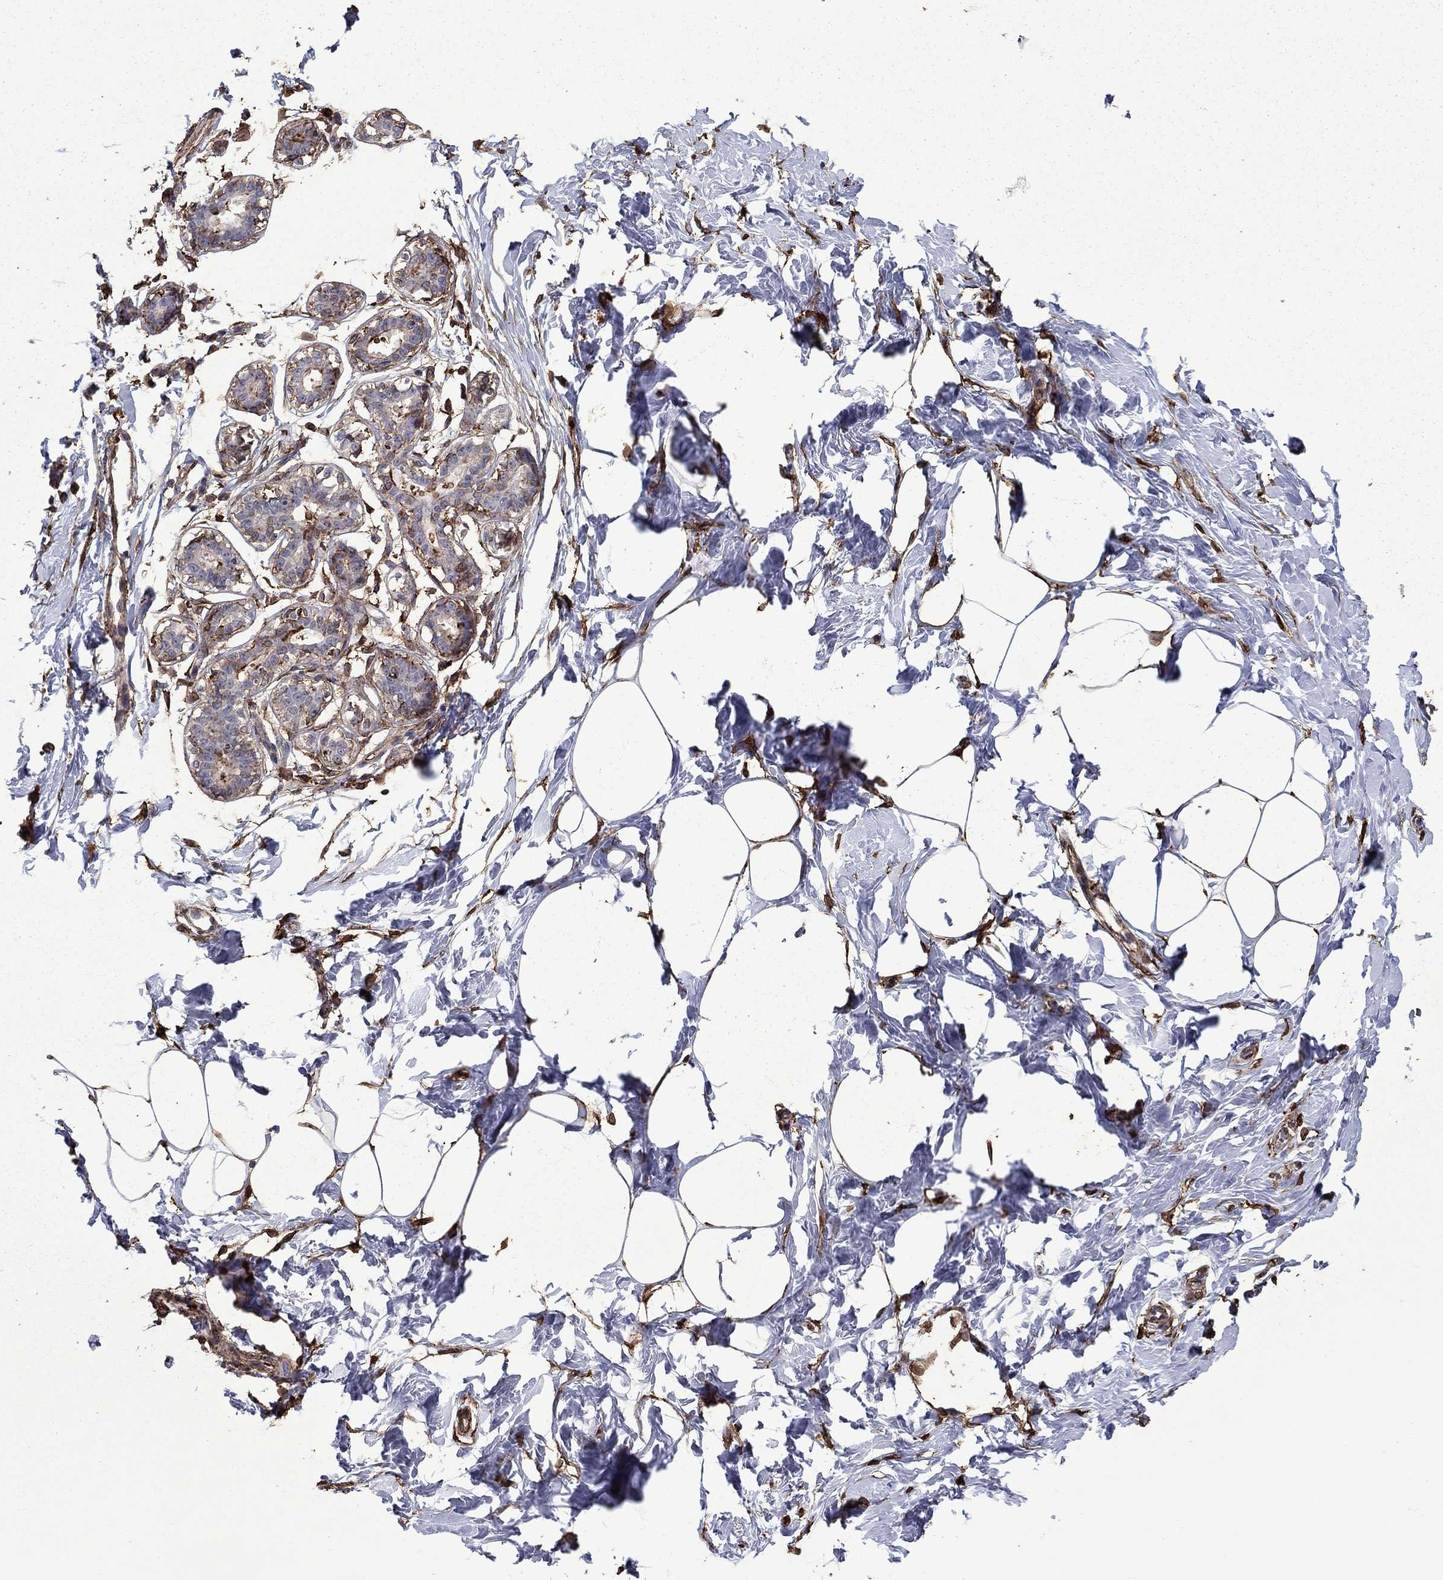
{"staining": {"intensity": "moderate", "quantity": "25%-75%", "location": "cytoplasmic/membranous"}, "tissue": "breast", "cell_type": "Adipocytes", "image_type": "normal", "snomed": [{"axis": "morphology", "description": "Normal tissue, NOS"}, {"axis": "morphology", "description": "Lobular carcinoma, in situ"}, {"axis": "topography", "description": "Breast"}], "caption": "This photomicrograph exhibits immunohistochemistry (IHC) staining of unremarkable breast, with medium moderate cytoplasmic/membranous staining in approximately 25%-75% of adipocytes.", "gene": "PLAU", "patient": {"sex": "female", "age": 35}}